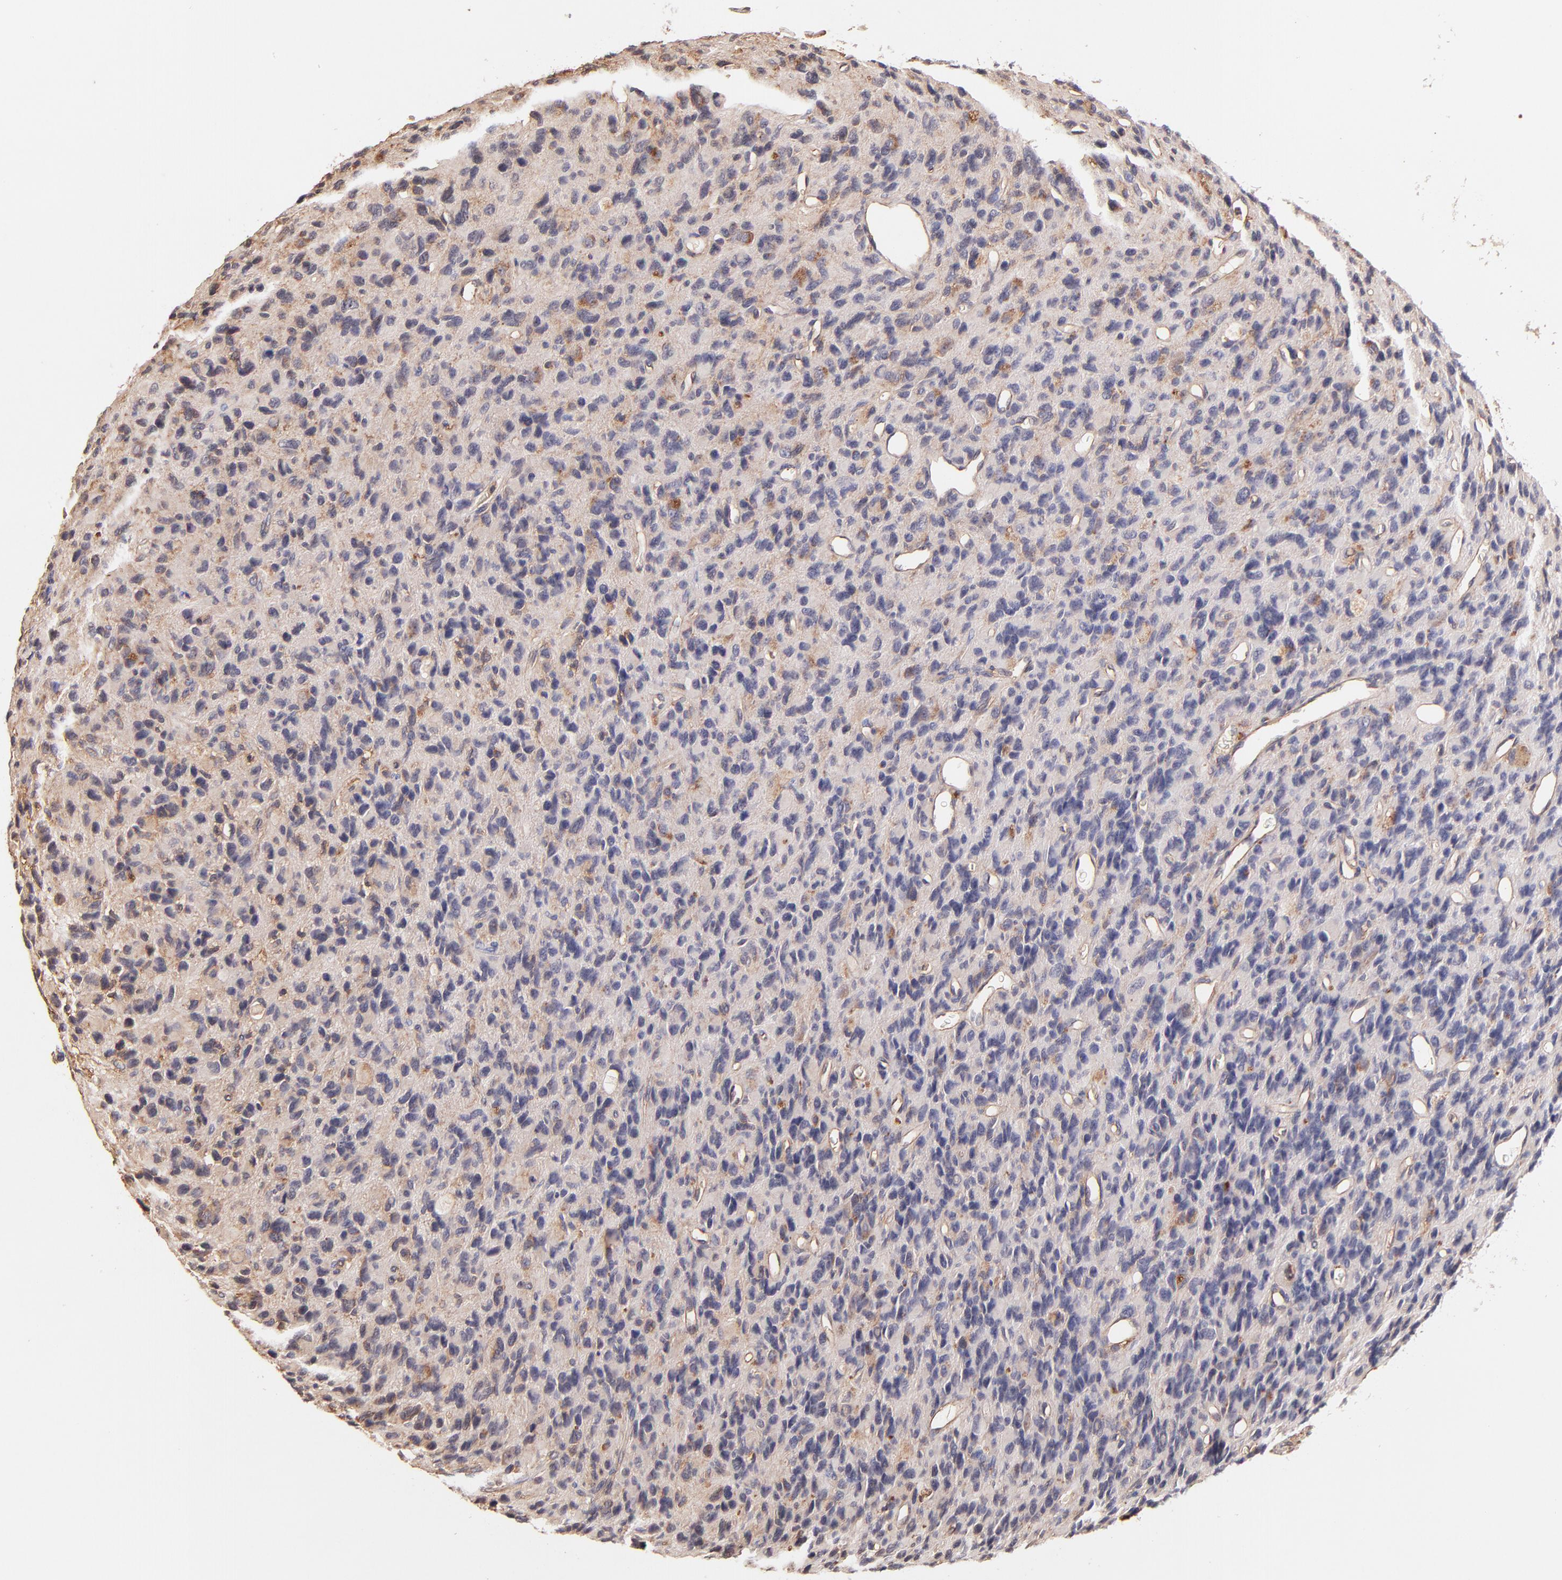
{"staining": {"intensity": "negative", "quantity": "none", "location": "none"}, "tissue": "glioma", "cell_type": "Tumor cells", "image_type": "cancer", "snomed": [{"axis": "morphology", "description": "Glioma, malignant, High grade"}, {"axis": "topography", "description": "Brain"}], "caption": "Immunohistochemical staining of malignant glioma (high-grade) exhibits no significant staining in tumor cells. (Brightfield microscopy of DAB immunohistochemistry at high magnification).", "gene": "ITGB1", "patient": {"sex": "male", "age": 77}}